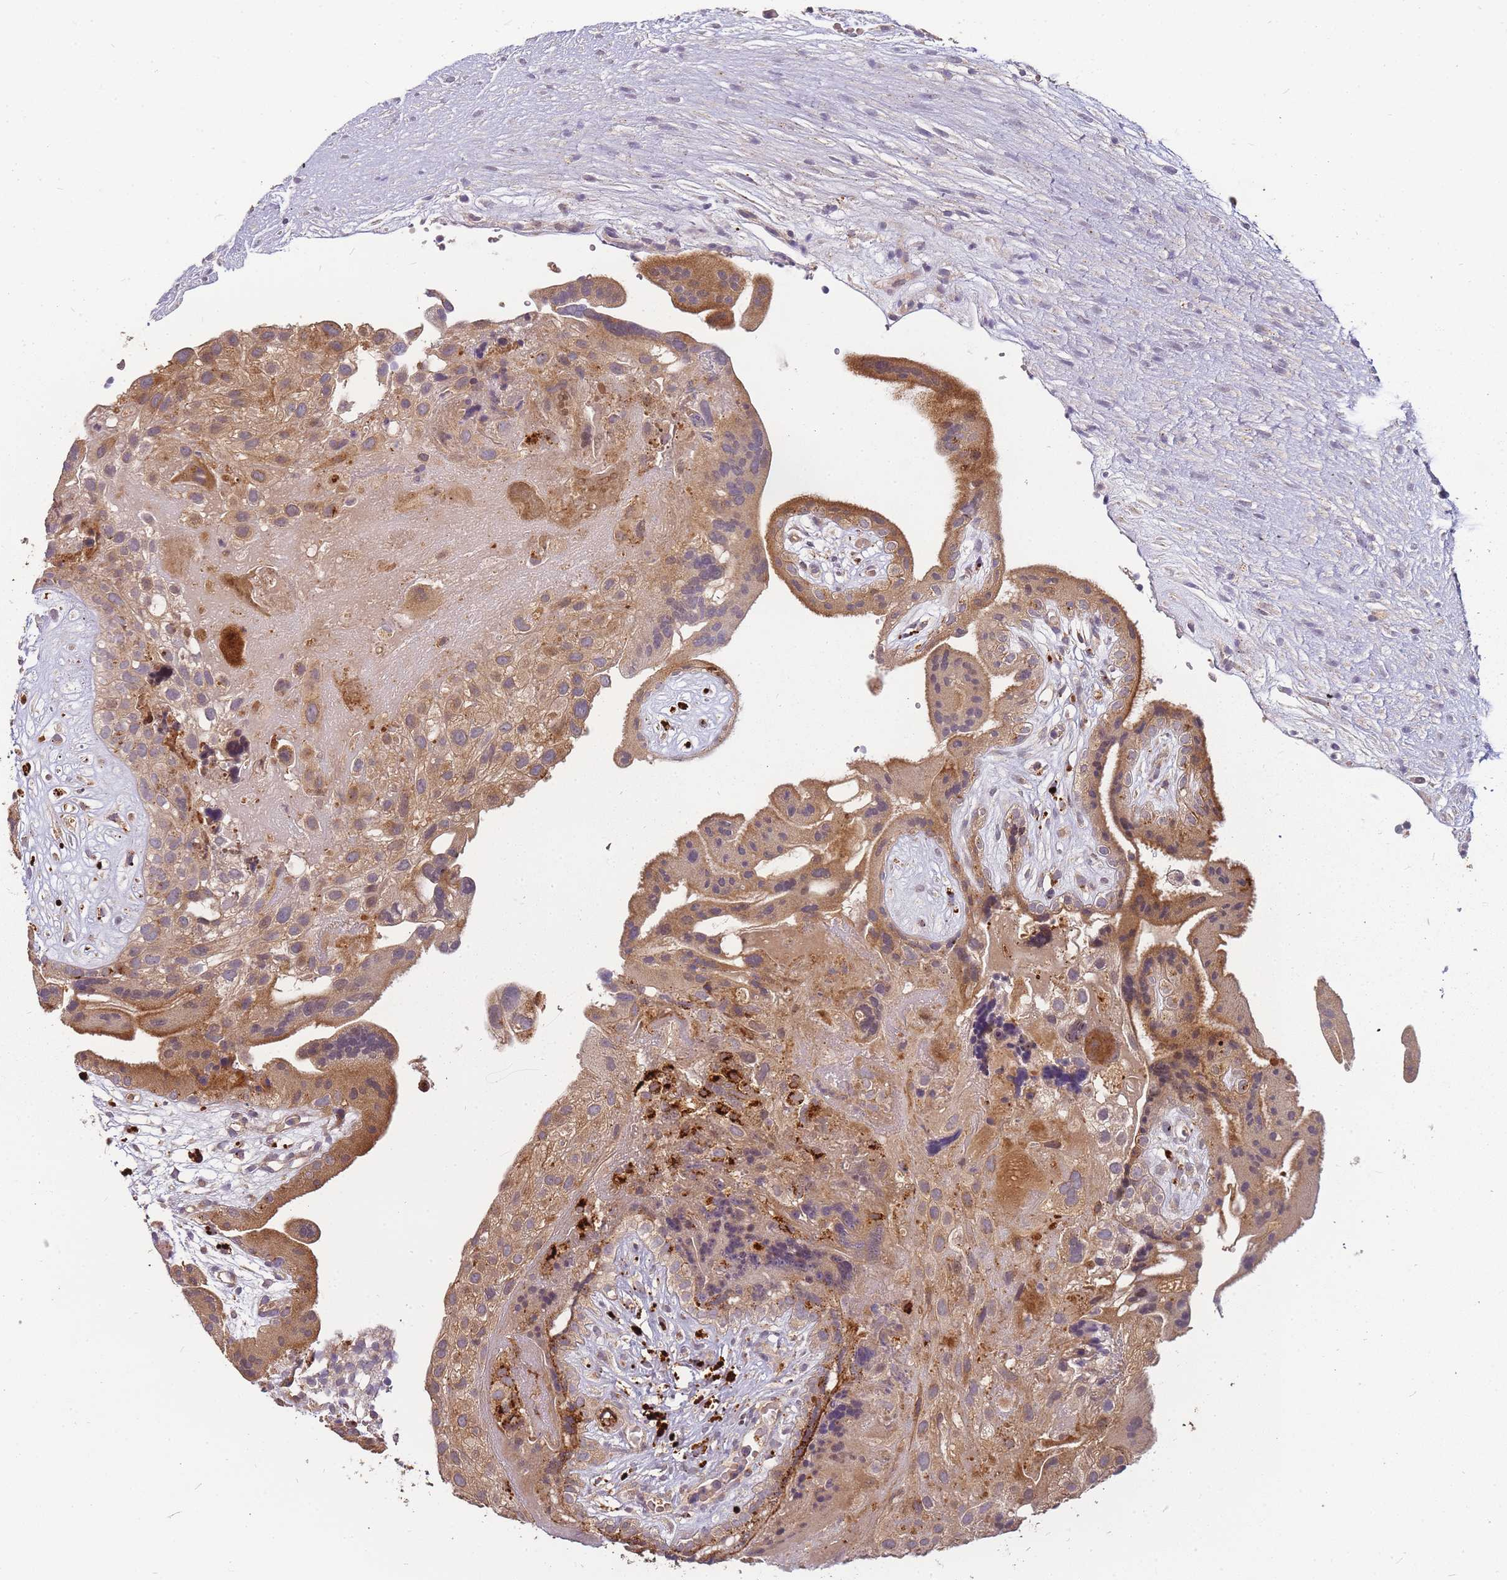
{"staining": {"intensity": "moderate", "quantity": ">75%", "location": "cytoplasmic/membranous"}, "tissue": "placenta", "cell_type": "Decidual cells", "image_type": "normal", "snomed": [{"axis": "morphology", "description": "Normal tissue, NOS"}, {"axis": "topography", "description": "Placenta"}], "caption": "Immunohistochemistry micrograph of unremarkable placenta stained for a protein (brown), which displays medium levels of moderate cytoplasmic/membranous staining in approximately >75% of decidual cells.", "gene": "ATG5", "patient": {"sex": "female", "age": 18}}